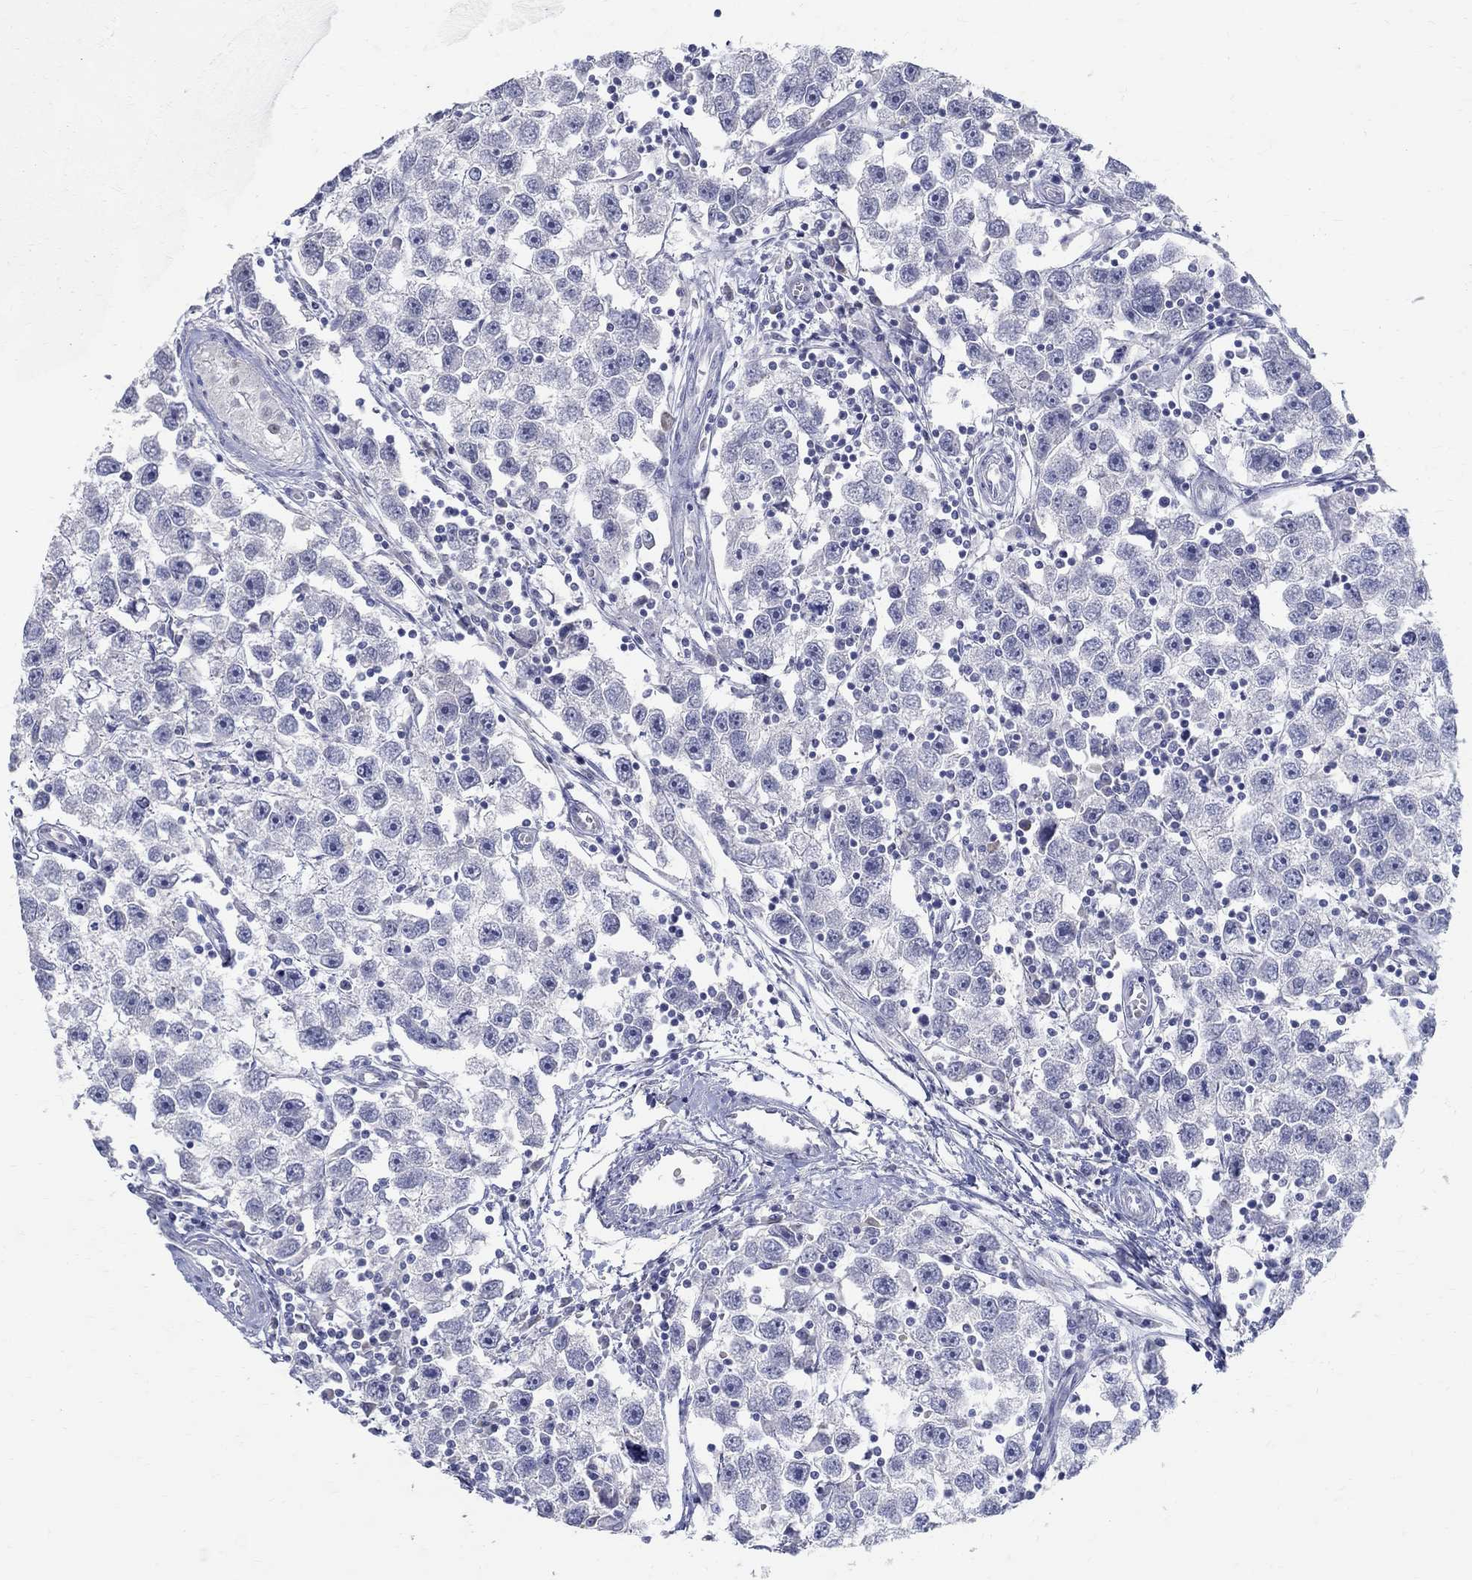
{"staining": {"intensity": "negative", "quantity": "none", "location": "none"}, "tissue": "testis cancer", "cell_type": "Tumor cells", "image_type": "cancer", "snomed": [{"axis": "morphology", "description": "Seminoma, NOS"}, {"axis": "topography", "description": "Testis"}], "caption": "The histopathology image demonstrates no staining of tumor cells in testis cancer. (Immunohistochemistry, brightfield microscopy, high magnification).", "gene": "SOX2", "patient": {"sex": "male", "age": 30}}